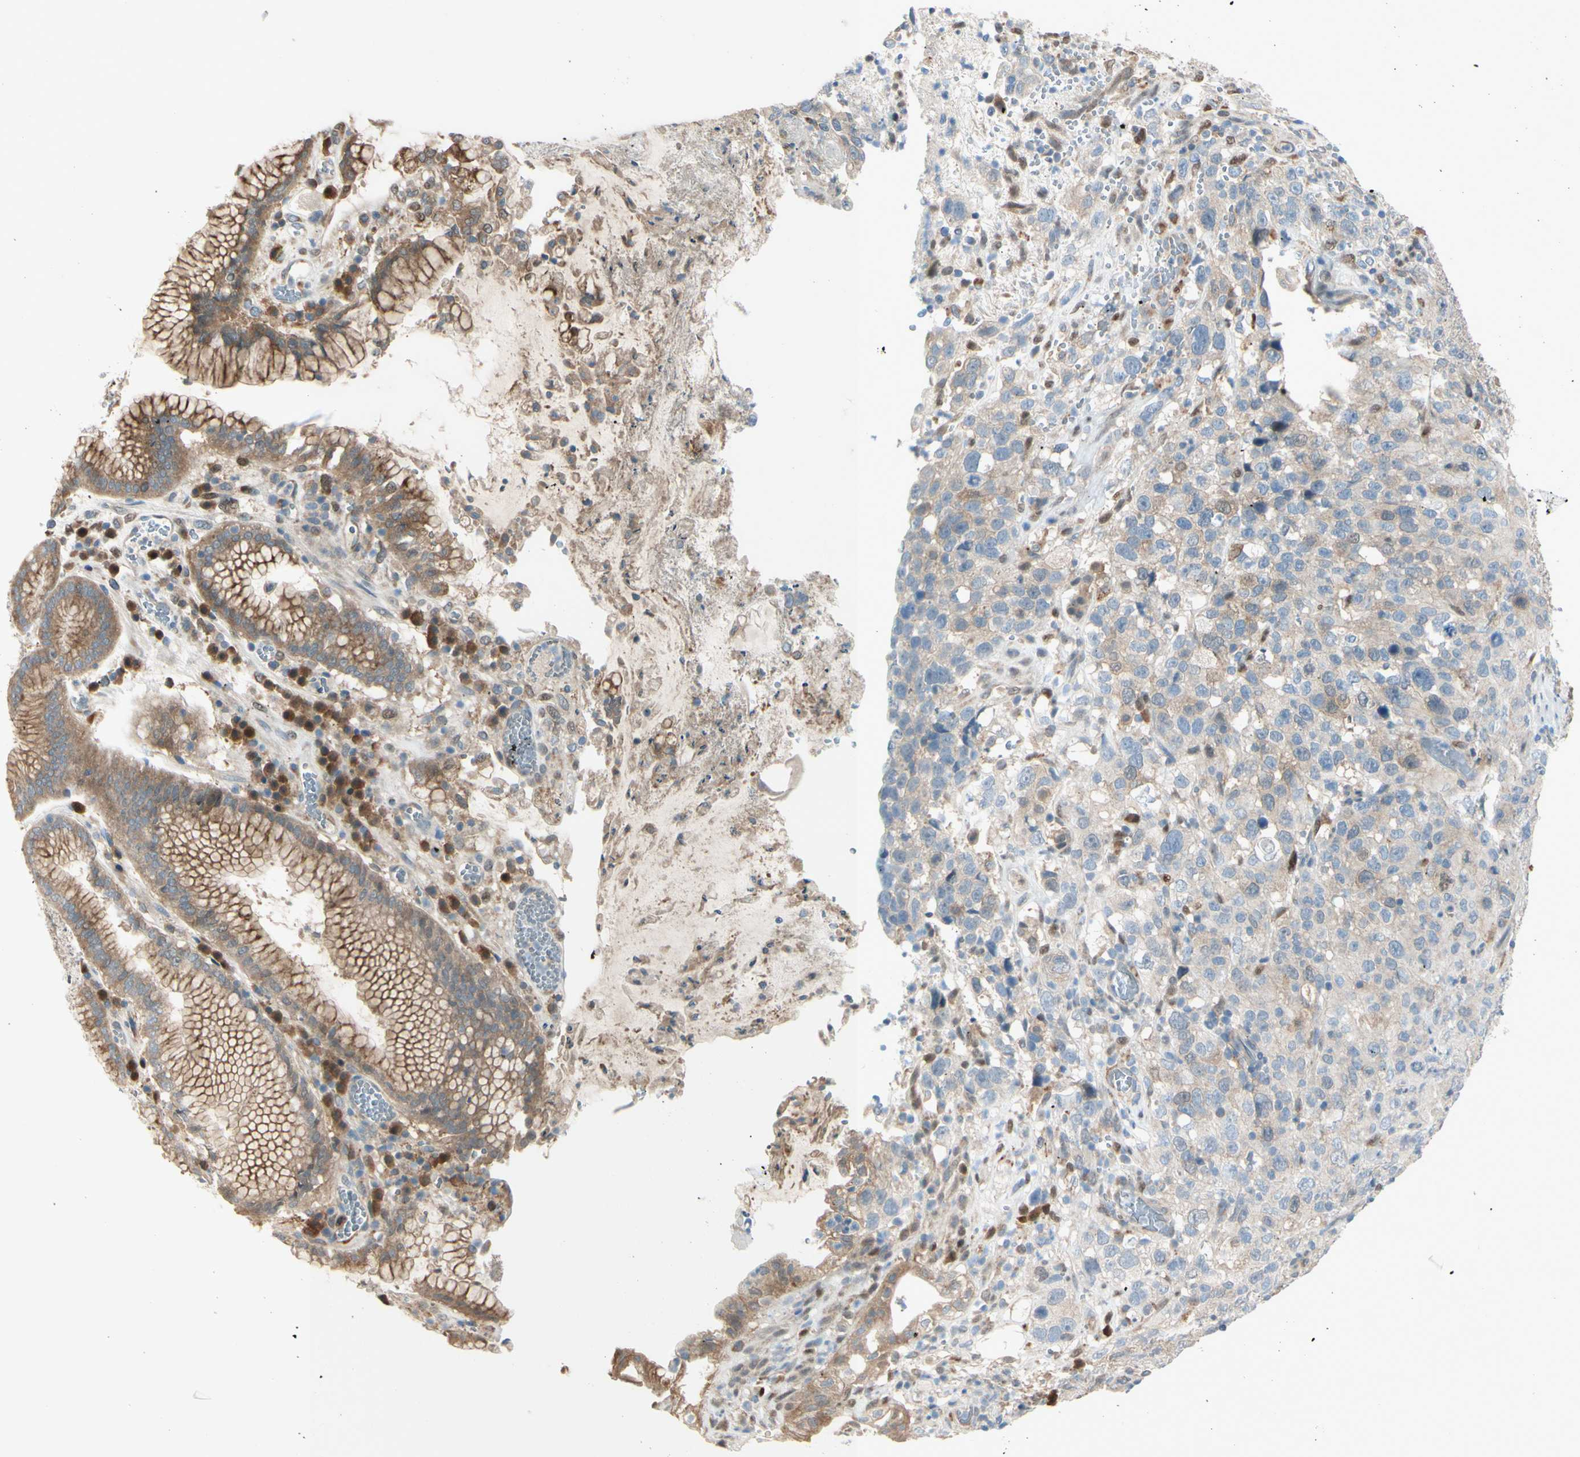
{"staining": {"intensity": "weak", "quantity": "25%-75%", "location": "cytoplasmic/membranous"}, "tissue": "stomach cancer", "cell_type": "Tumor cells", "image_type": "cancer", "snomed": [{"axis": "morphology", "description": "Normal tissue, NOS"}, {"axis": "morphology", "description": "Adenocarcinoma, NOS"}, {"axis": "topography", "description": "Stomach"}], "caption": "Tumor cells reveal low levels of weak cytoplasmic/membranous expression in about 25%-75% of cells in human adenocarcinoma (stomach).", "gene": "PTTG1", "patient": {"sex": "male", "age": 48}}